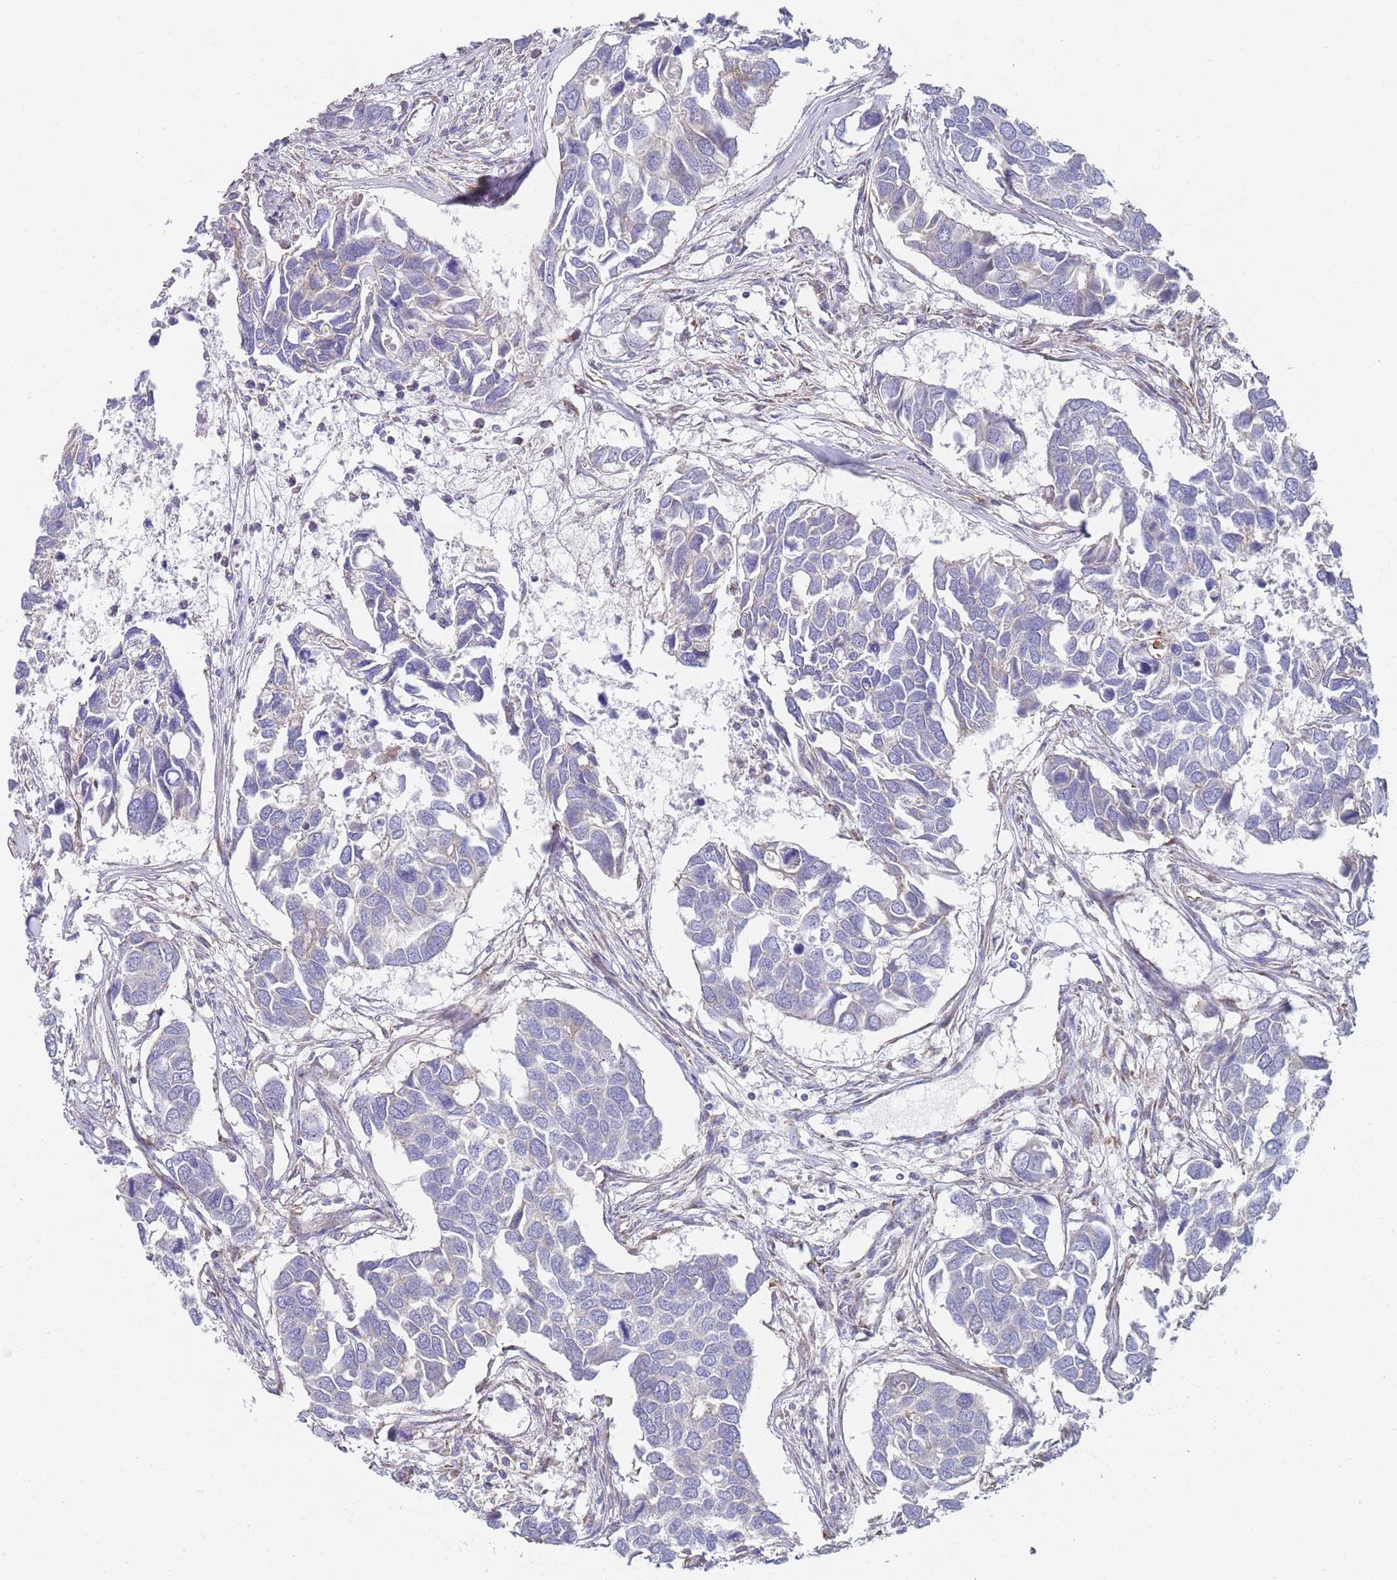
{"staining": {"intensity": "negative", "quantity": "none", "location": "none"}, "tissue": "breast cancer", "cell_type": "Tumor cells", "image_type": "cancer", "snomed": [{"axis": "morphology", "description": "Duct carcinoma"}, {"axis": "topography", "description": "Breast"}], "caption": "Breast cancer was stained to show a protein in brown. There is no significant staining in tumor cells.", "gene": "PWWP3A", "patient": {"sex": "female", "age": 83}}